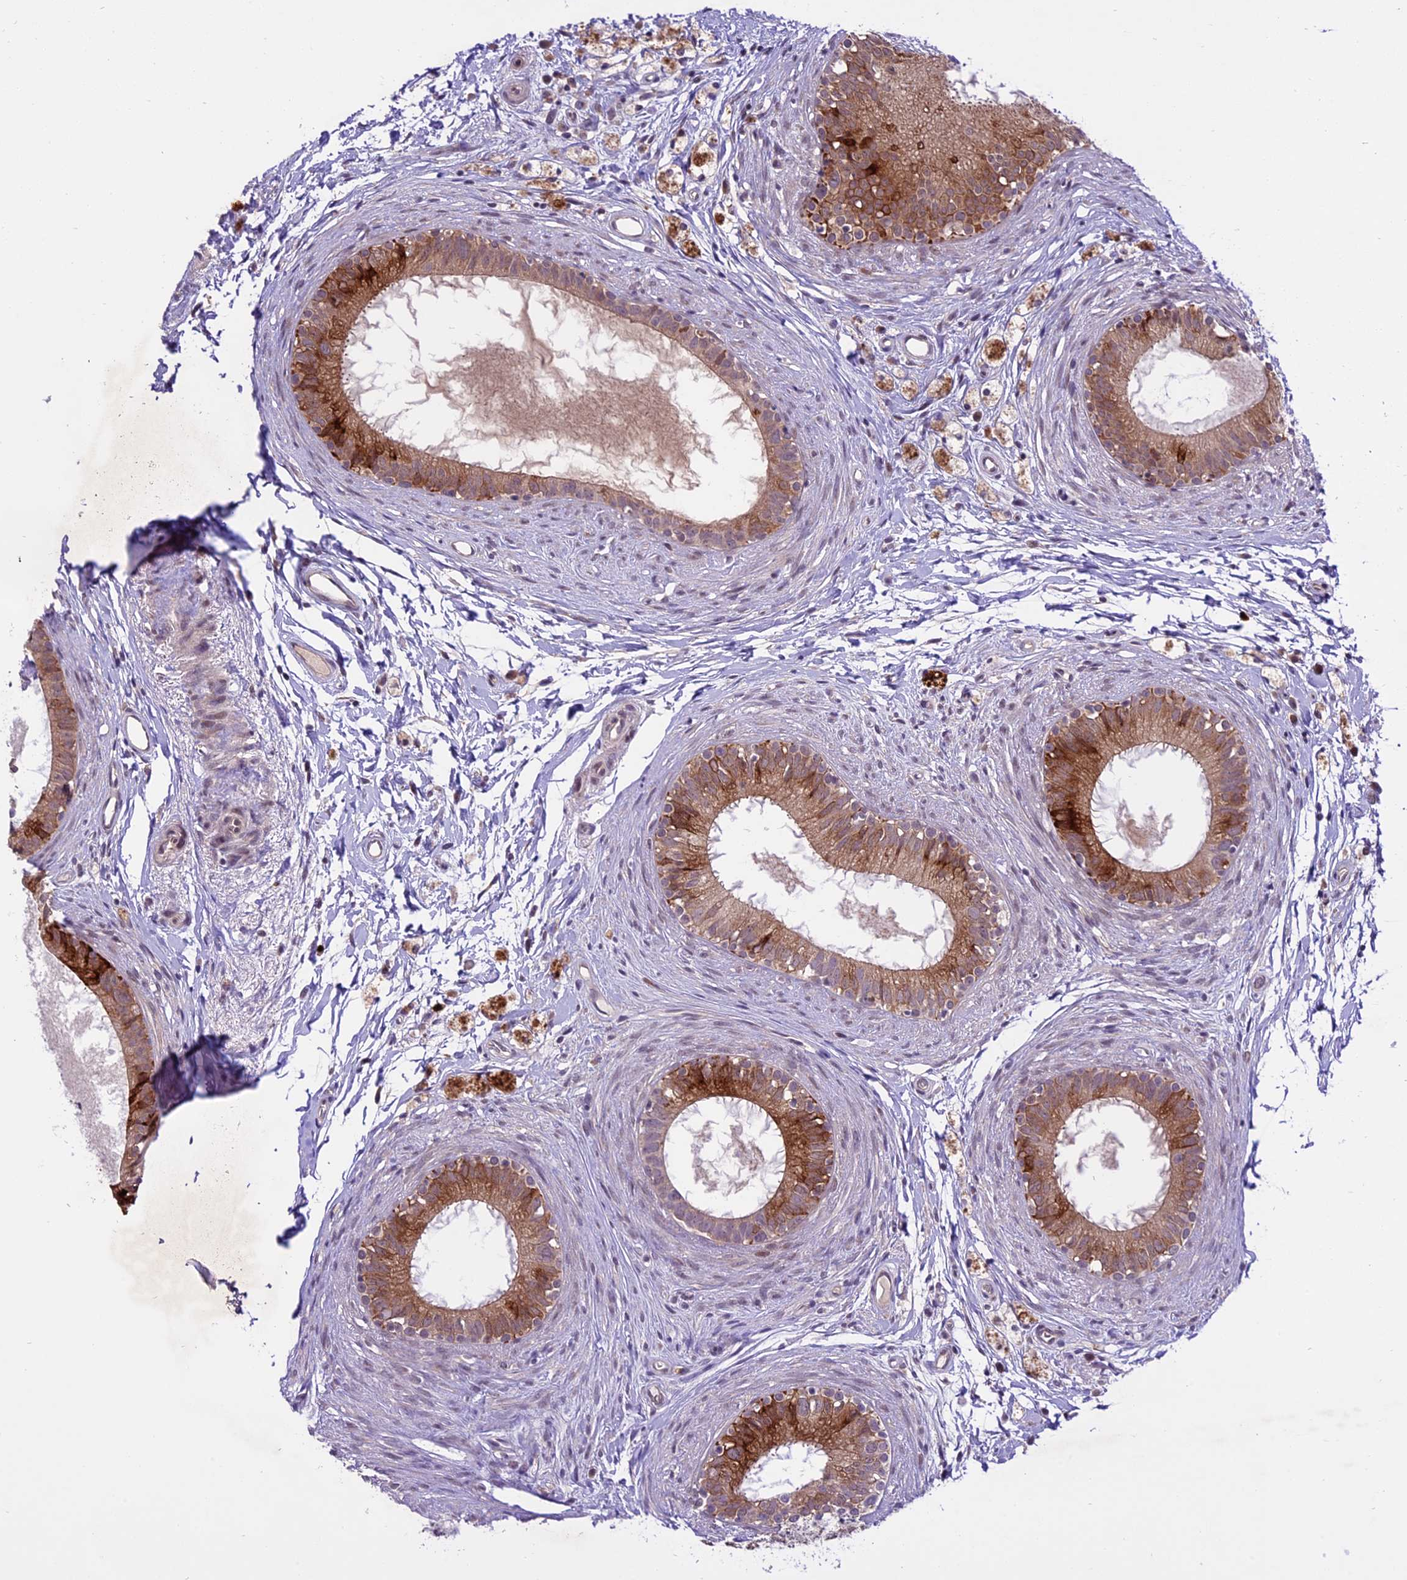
{"staining": {"intensity": "moderate", "quantity": ">75%", "location": "cytoplasmic/membranous,nuclear"}, "tissue": "epididymis", "cell_type": "Glandular cells", "image_type": "normal", "snomed": [{"axis": "morphology", "description": "Normal tissue, NOS"}, {"axis": "topography", "description": "Epididymis"}], "caption": "Glandular cells show medium levels of moderate cytoplasmic/membranous,nuclear positivity in about >75% of cells in unremarkable human epididymis.", "gene": "SPRED1", "patient": {"sex": "male", "age": 80}}